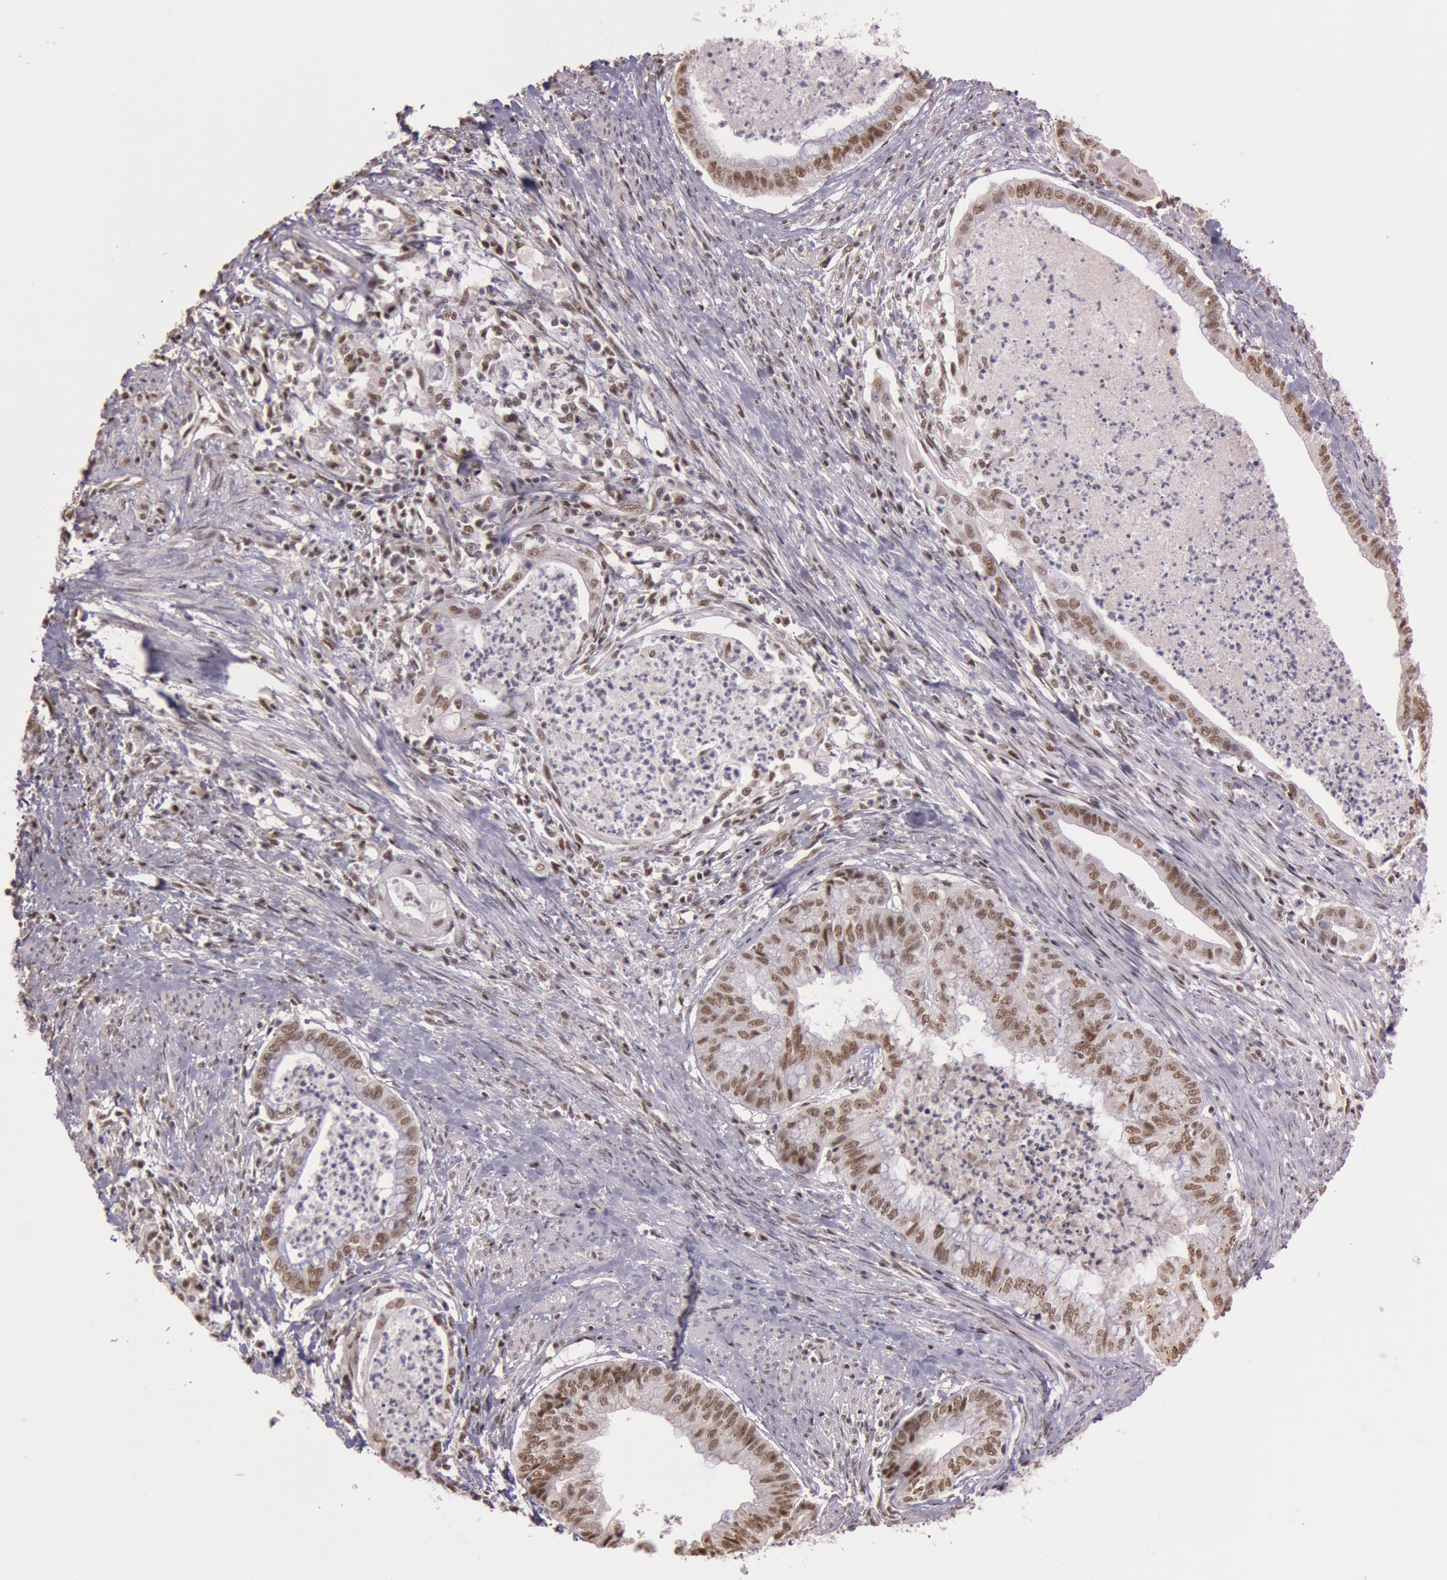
{"staining": {"intensity": "moderate", "quantity": ">75%", "location": "nuclear"}, "tissue": "endometrial cancer", "cell_type": "Tumor cells", "image_type": "cancer", "snomed": [{"axis": "morphology", "description": "Necrosis, NOS"}, {"axis": "morphology", "description": "Adenocarcinoma, NOS"}, {"axis": "topography", "description": "Endometrium"}], "caption": "A photomicrograph of endometrial cancer (adenocarcinoma) stained for a protein reveals moderate nuclear brown staining in tumor cells.", "gene": "TASL", "patient": {"sex": "female", "age": 79}}